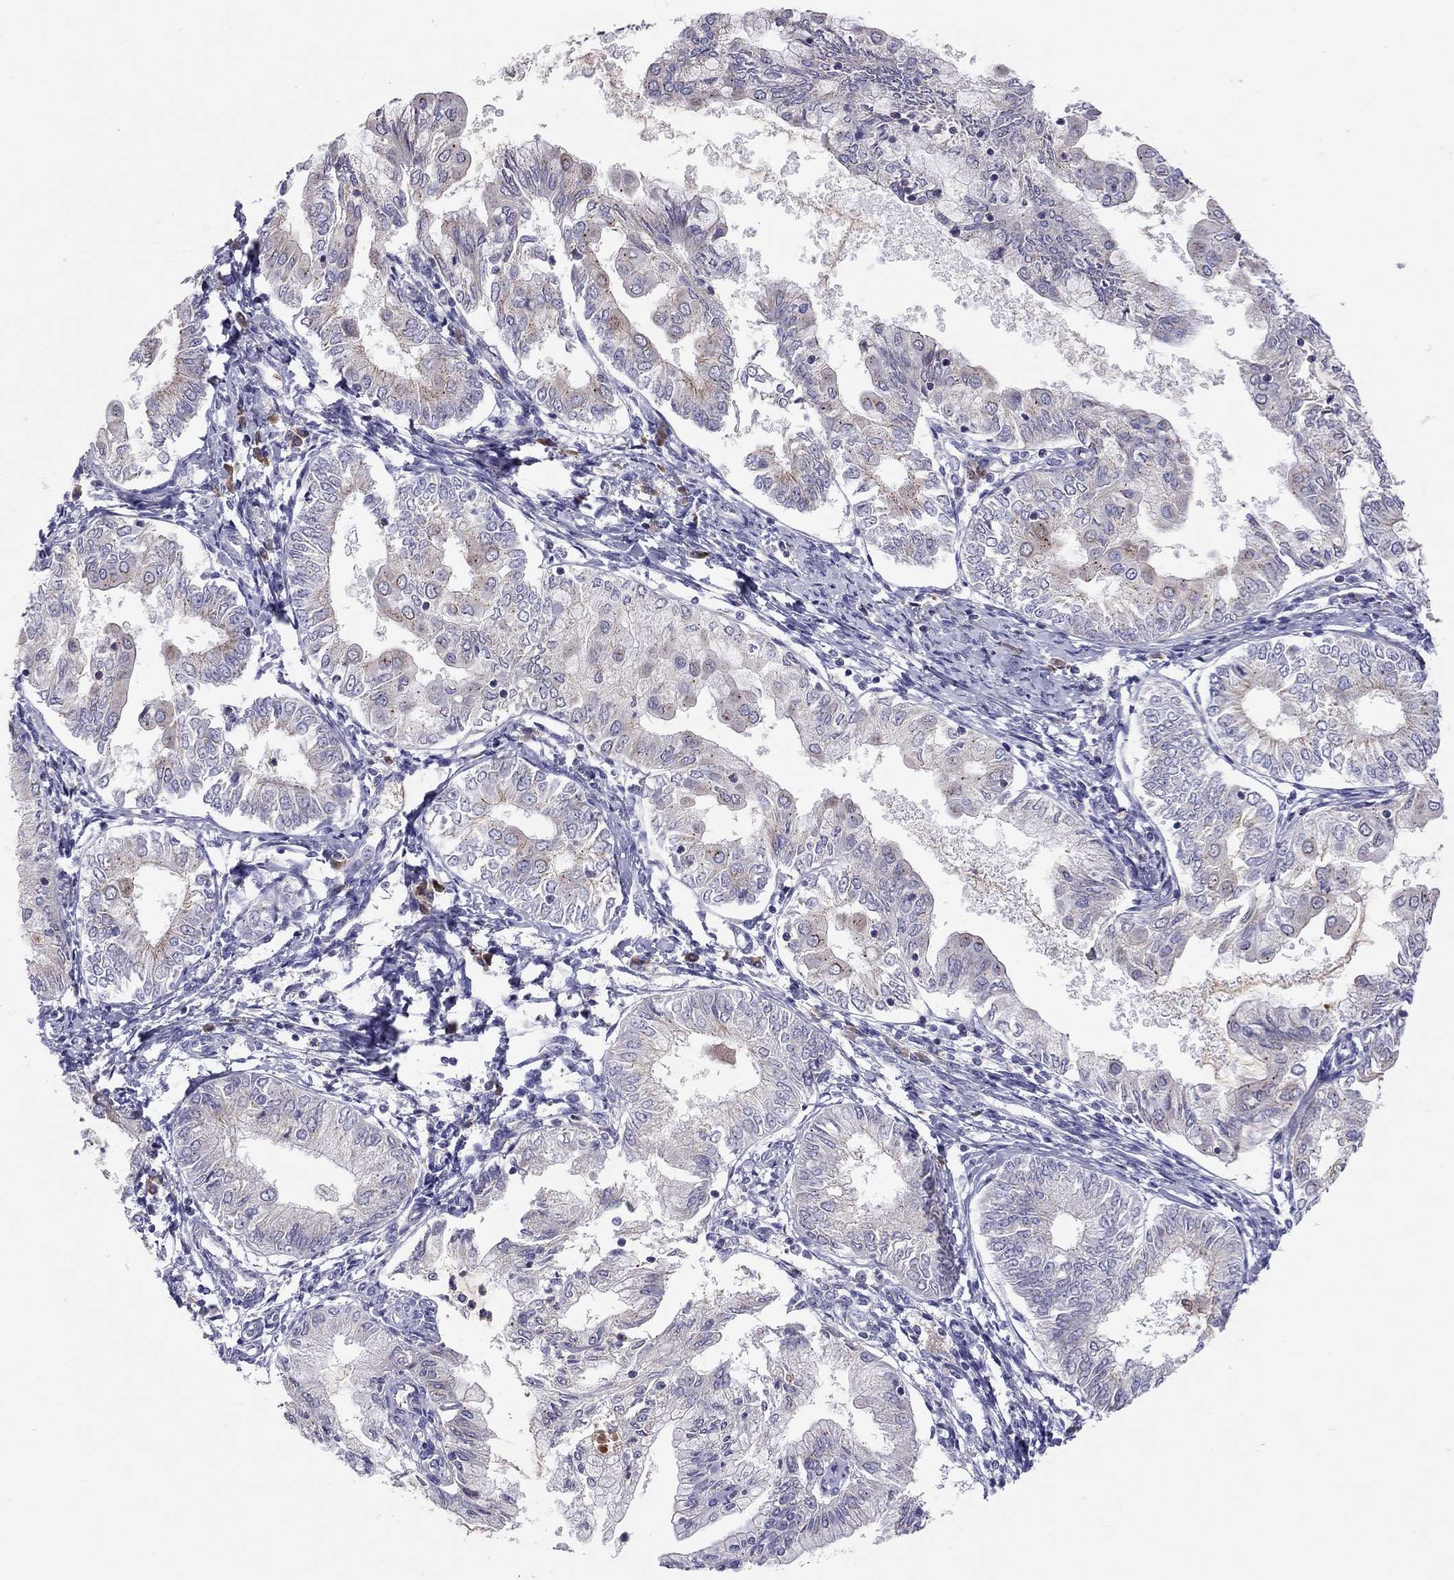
{"staining": {"intensity": "weak", "quantity": "<25%", "location": "cytoplasmic/membranous"}, "tissue": "endometrial cancer", "cell_type": "Tumor cells", "image_type": "cancer", "snomed": [{"axis": "morphology", "description": "Adenocarcinoma, NOS"}, {"axis": "topography", "description": "Endometrium"}], "caption": "This is an immunohistochemistry photomicrograph of human endometrial cancer. There is no staining in tumor cells.", "gene": "FRMD1", "patient": {"sex": "female", "age": 68}}